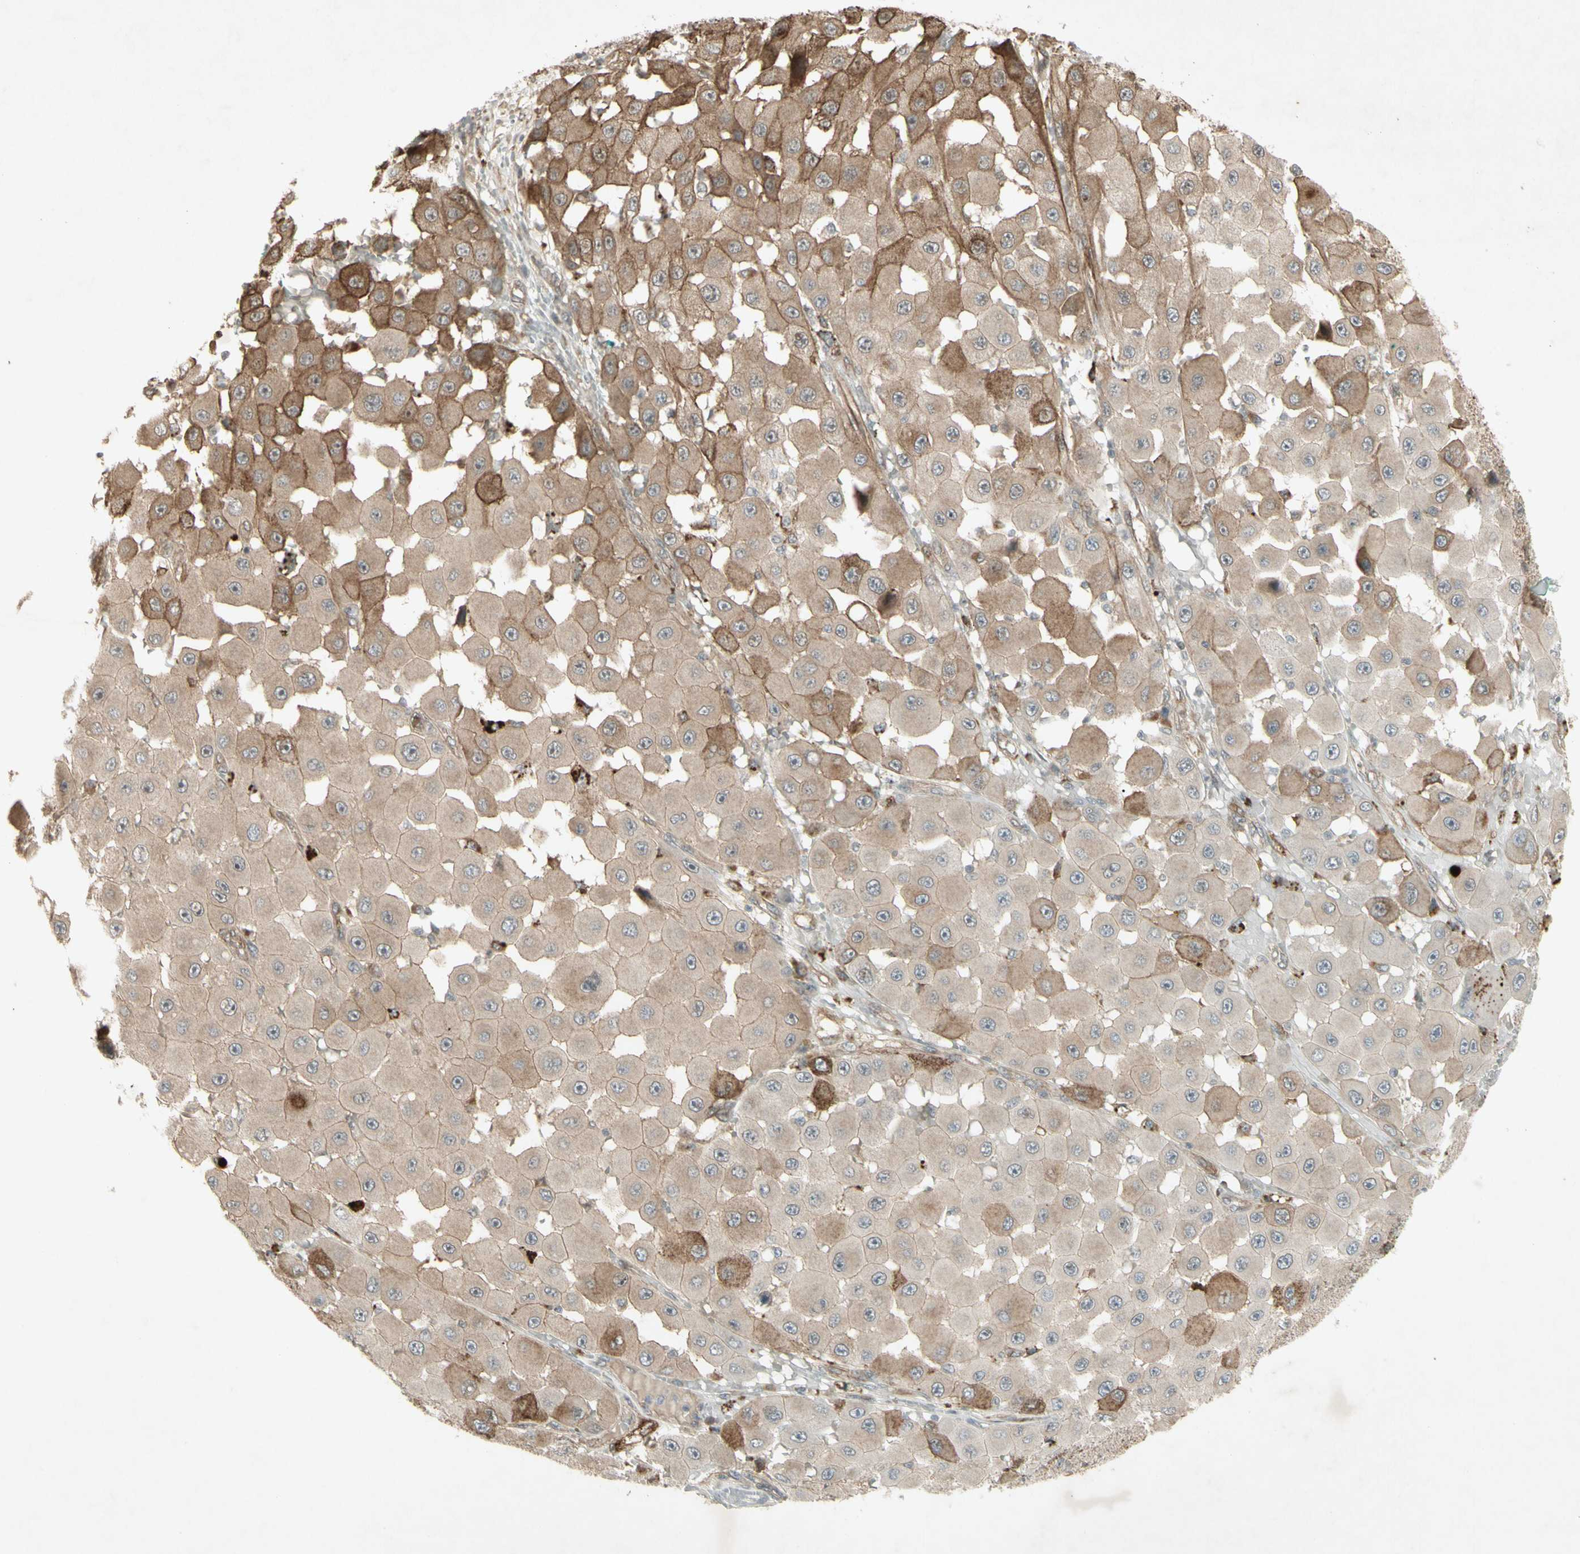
{"staining": {"intensity": "moderate", "quantity": "25%-75%", "location": "cytoplasmic/membranous"}, "tissue": "melanoma", "cell_type": "Tumor cells", "image_type": "cancer", "snomed": [{"axis": "morphology", "description": "Malignant melanoma, NOS"}, {"axis": "topography", "description": "Skin"}], "caption": "Immunohistochemical staining of melanoma demonstrates medium levels of moderate cytoplasmic/membranous protein staining in approximately 25%-75% of tumor cells.", "gene": "JAG1", "patient": {"sex": "female", "age": 81}}